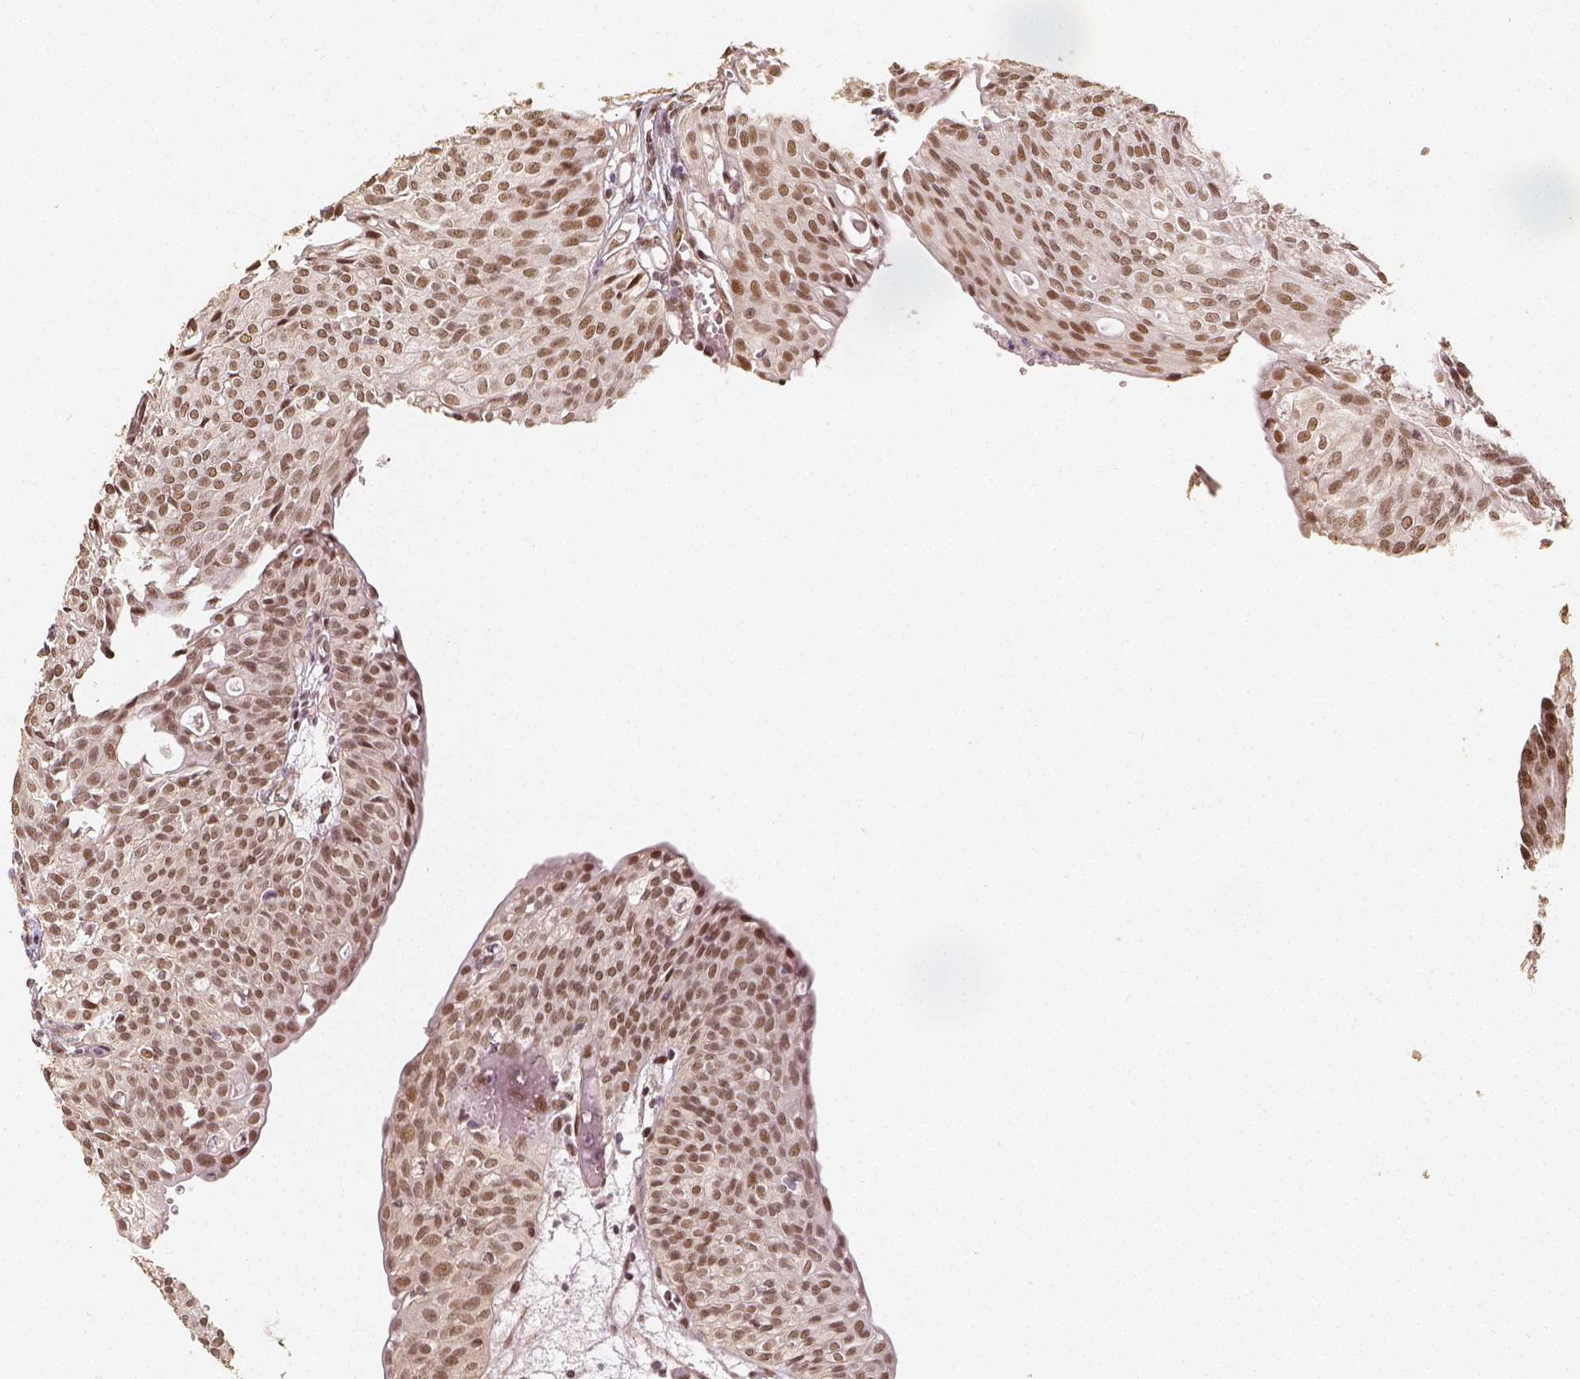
{"staining": {"intensity": "moderate", "quantity": ">75%", "location": "nuclear"}, "tissue": "urothelial cancer", "cell_type": "Tumor cells", "image_type": "cancer", "snomed": [{"axis": "morphology", "description": "Urothelial carcinoma, High grade"}, {"axis": "topography", "description": "Urinary bladder"}], "caption": "Immunohistochemical staining of high-grade urothelial carcinoma displays moderate nuclear protein positivity in approximately >75% of tumor cells. Nuclei are stained in blue.", "gene": "HDAC1", "patient": {"sex": "male", "age": 57}}